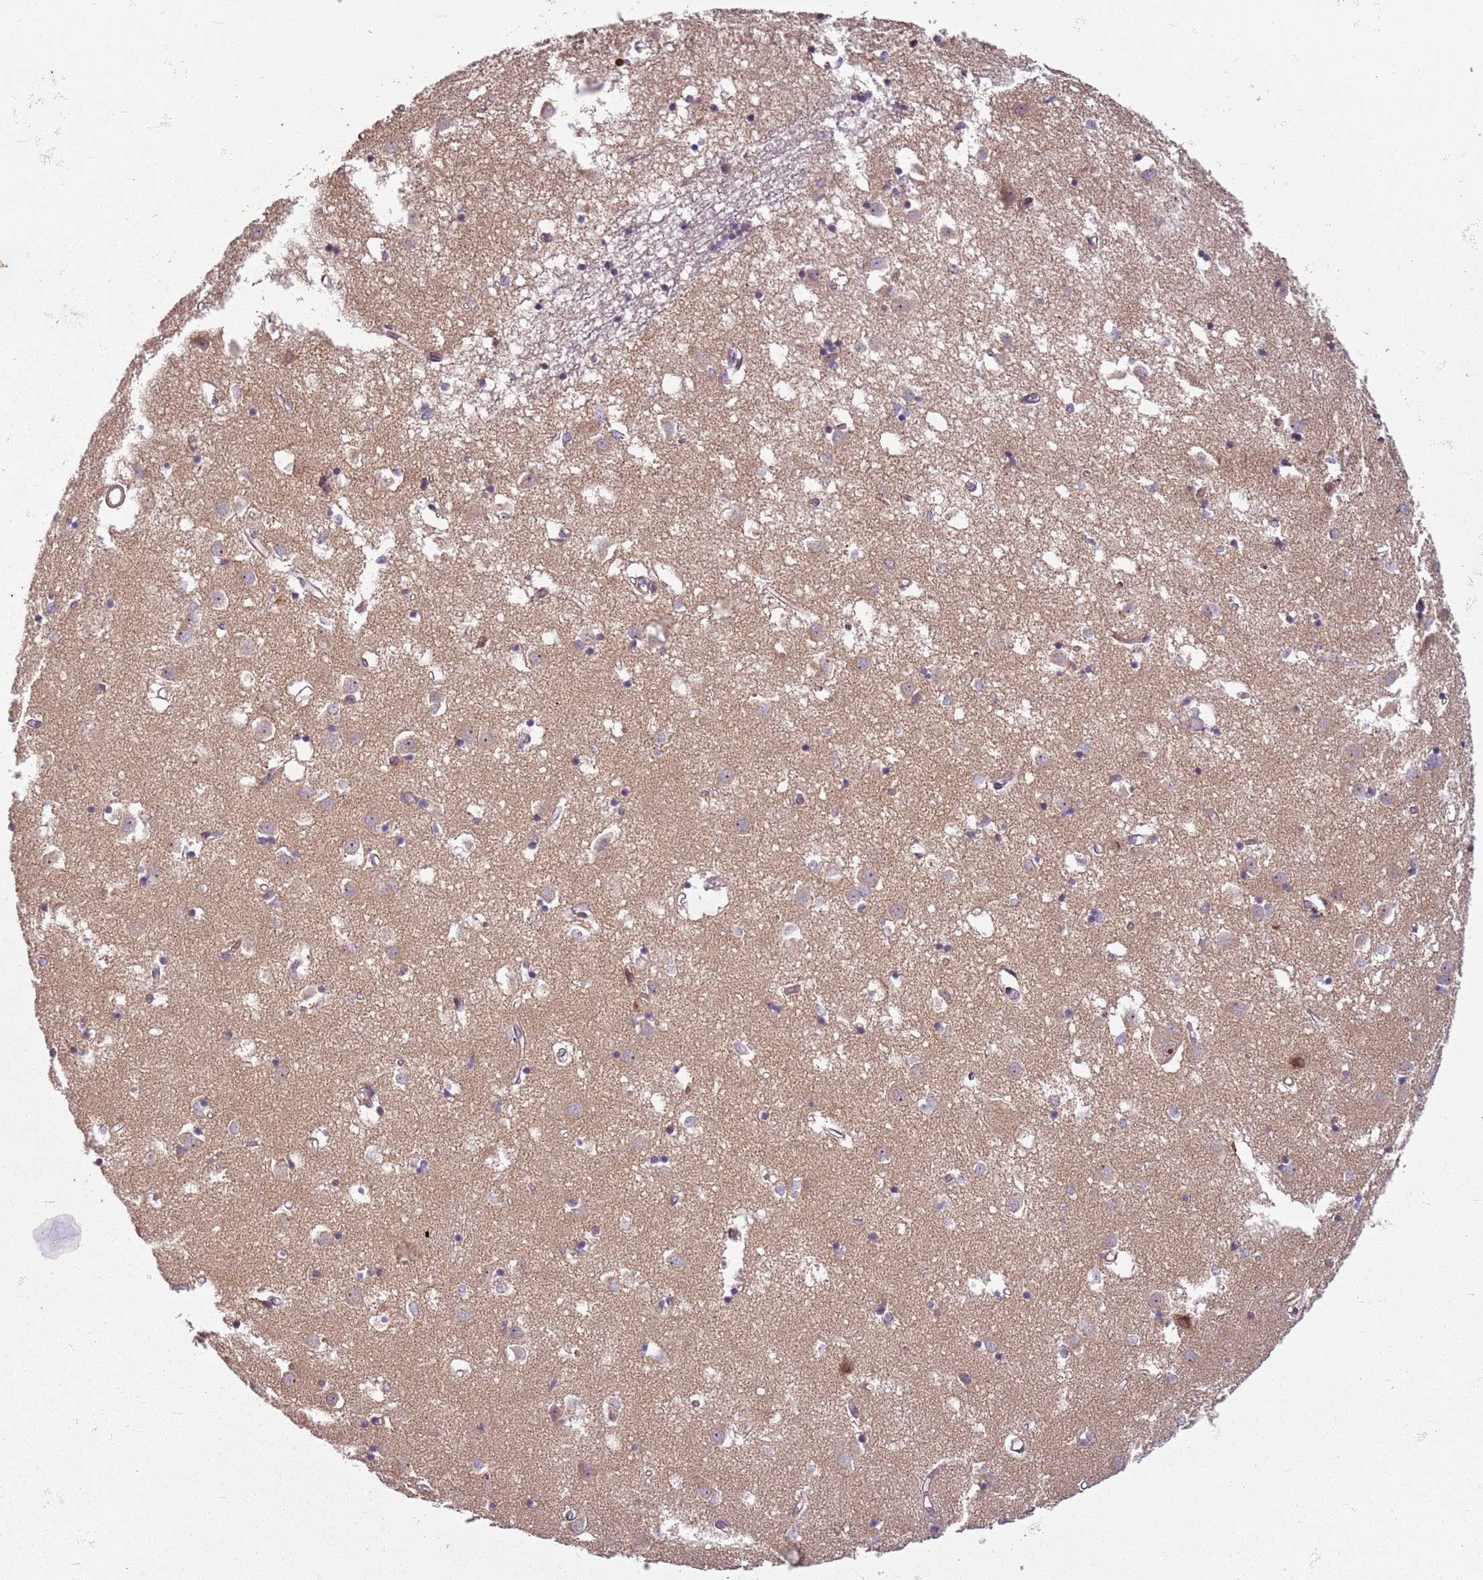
{"staining": {"intensity": "negative", "quantity": "none", "location": "none"}, "tissue": "caudate", "cell_type": "Glial cells", "image_type": "normal", "snomed": [{"axis": "morphology", "description": "Normal tissue, NOS"}, {"axis": "topography", "description": "Lateral ventricle wall"}], "caption": "Immunohistochemical staining of unremarkable caudate exhibits no significant staining in glial cells. Brightfield microscopy of IHC stained with DAB (3,3'-diaminobenzidine) (brown) and hematoxylin (blue), captured at high magnification.", "gene": "CHURC1", "patient": {"sex": "male", "age": 70}}